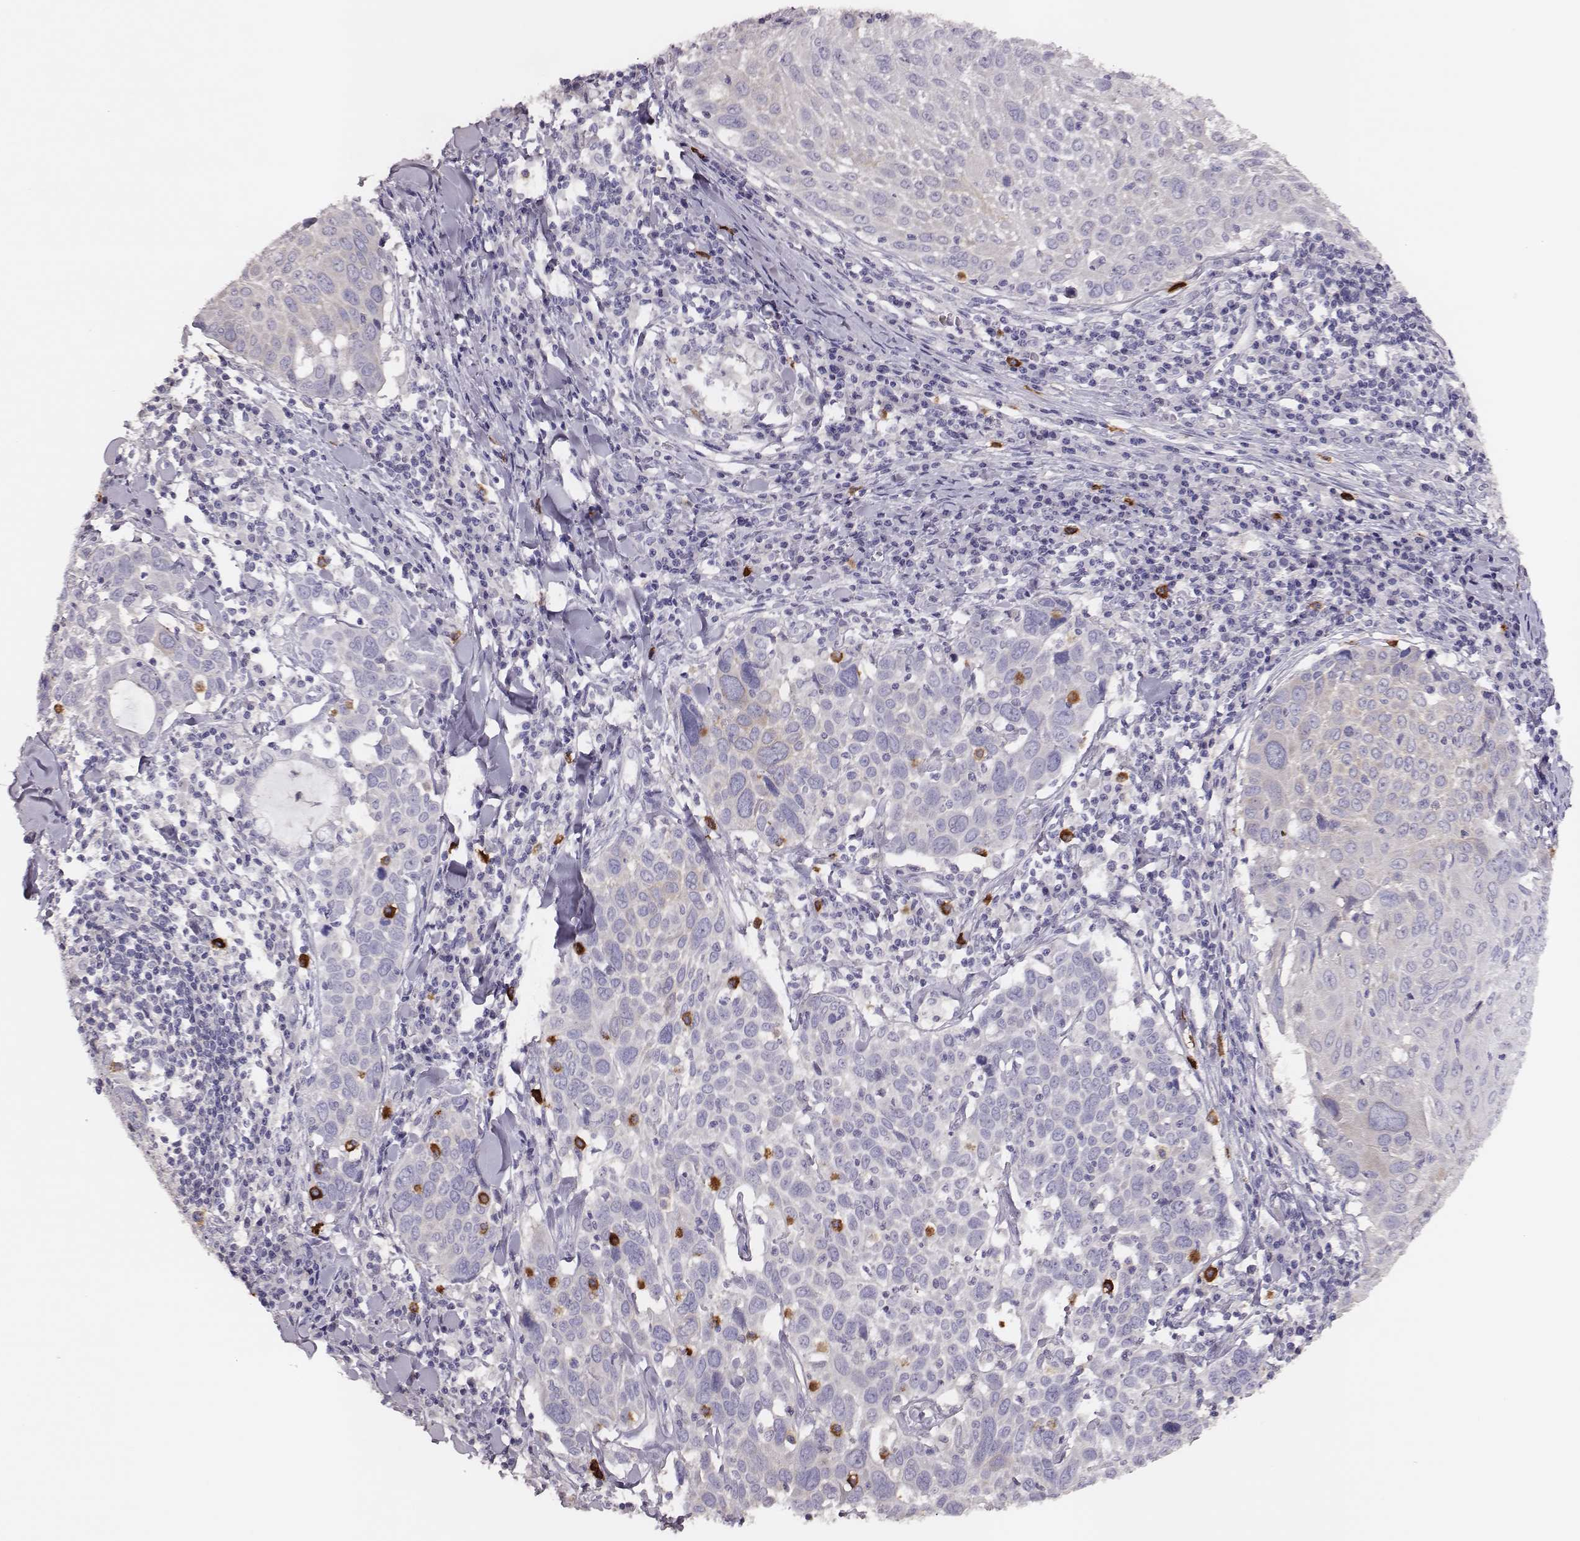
{"staining": {"intensity": "negative", "quantity": "none", "location": "none"}, "tissue": "lung cancer", "cell_type": "Tumor cells", "image_type": "cancer", "snomed": [{"axis": "morphology", "description": "Squamous cell carcinoma, NOS"}, {"axis": "topography", "description": "Lung"}], "caption": "Lung squamous cell carcinoma was stained to show a protein in brown. There is no significant expression in tumor cells. (Immunohistochemistry, brightfield microscopy, high magnification).", "gene": "P2RY10", "patient": {"sex": "male", "age": 57}}